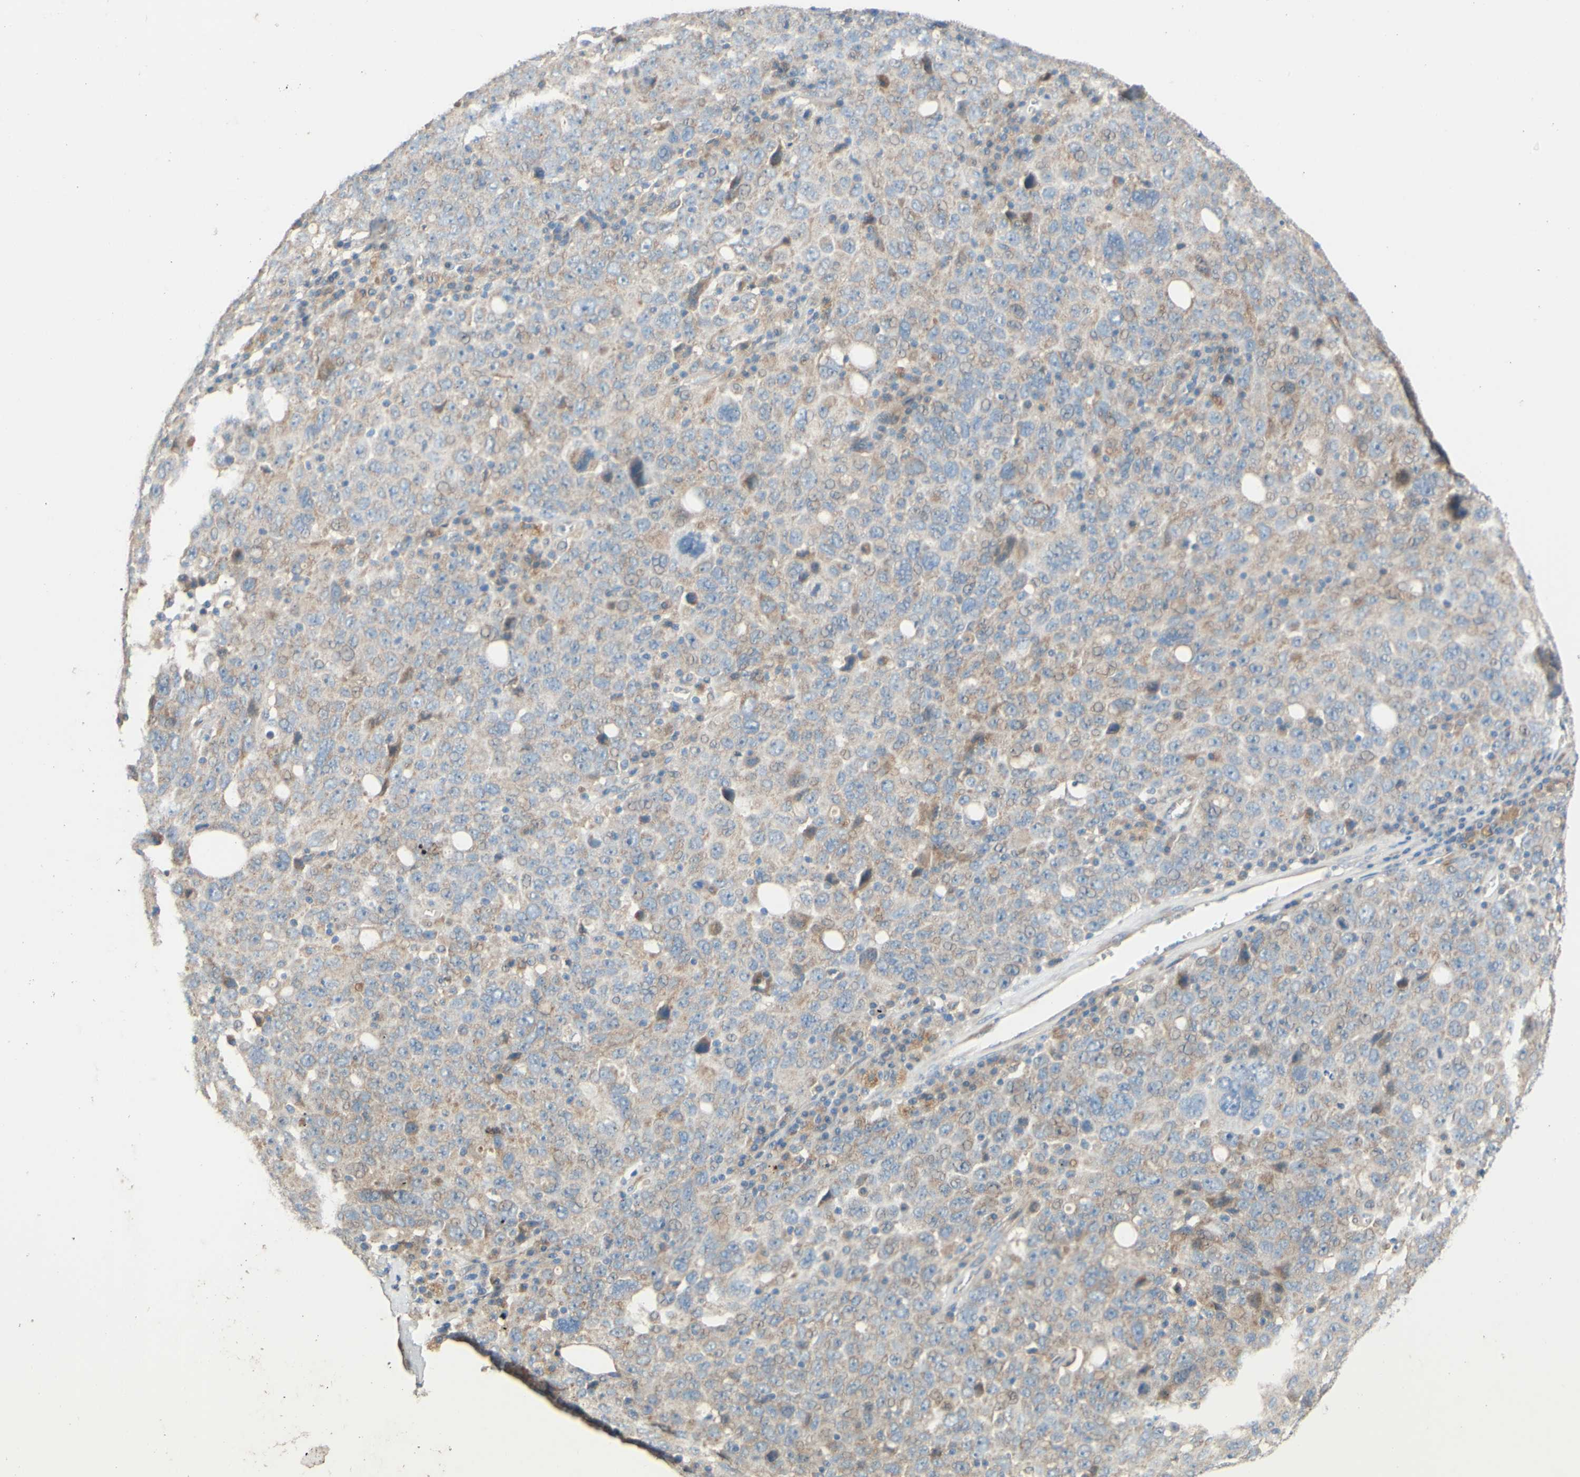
{"staining": {"intensity": "weak", "quantity": "25%-75%", "location": "cytoplasmic/membranous"}, "tissue": "ovarian cancer", "cell_type": "Tumor cells", "image_type": "cancer", "snomed": [{"axis": "morphology", "description": "Carcinoma, endometroid"}, {"axis": "topography", "description": "Ovary"}], "caption": "Endometroid carcinoma (ovarian) tissue demonstrates weak cytoplasmic/membranous positivity in about 25%-75% of tumor cells, visualized by immunohistochemistry. The staining was performed using DAB (3,3'-diaminobenzidine), with brown indicating positive protein expression. Nuclei are stained blue with hematoxylin.", "gene": "DKK3", "patient": {"sex": "female", "age": 62}}